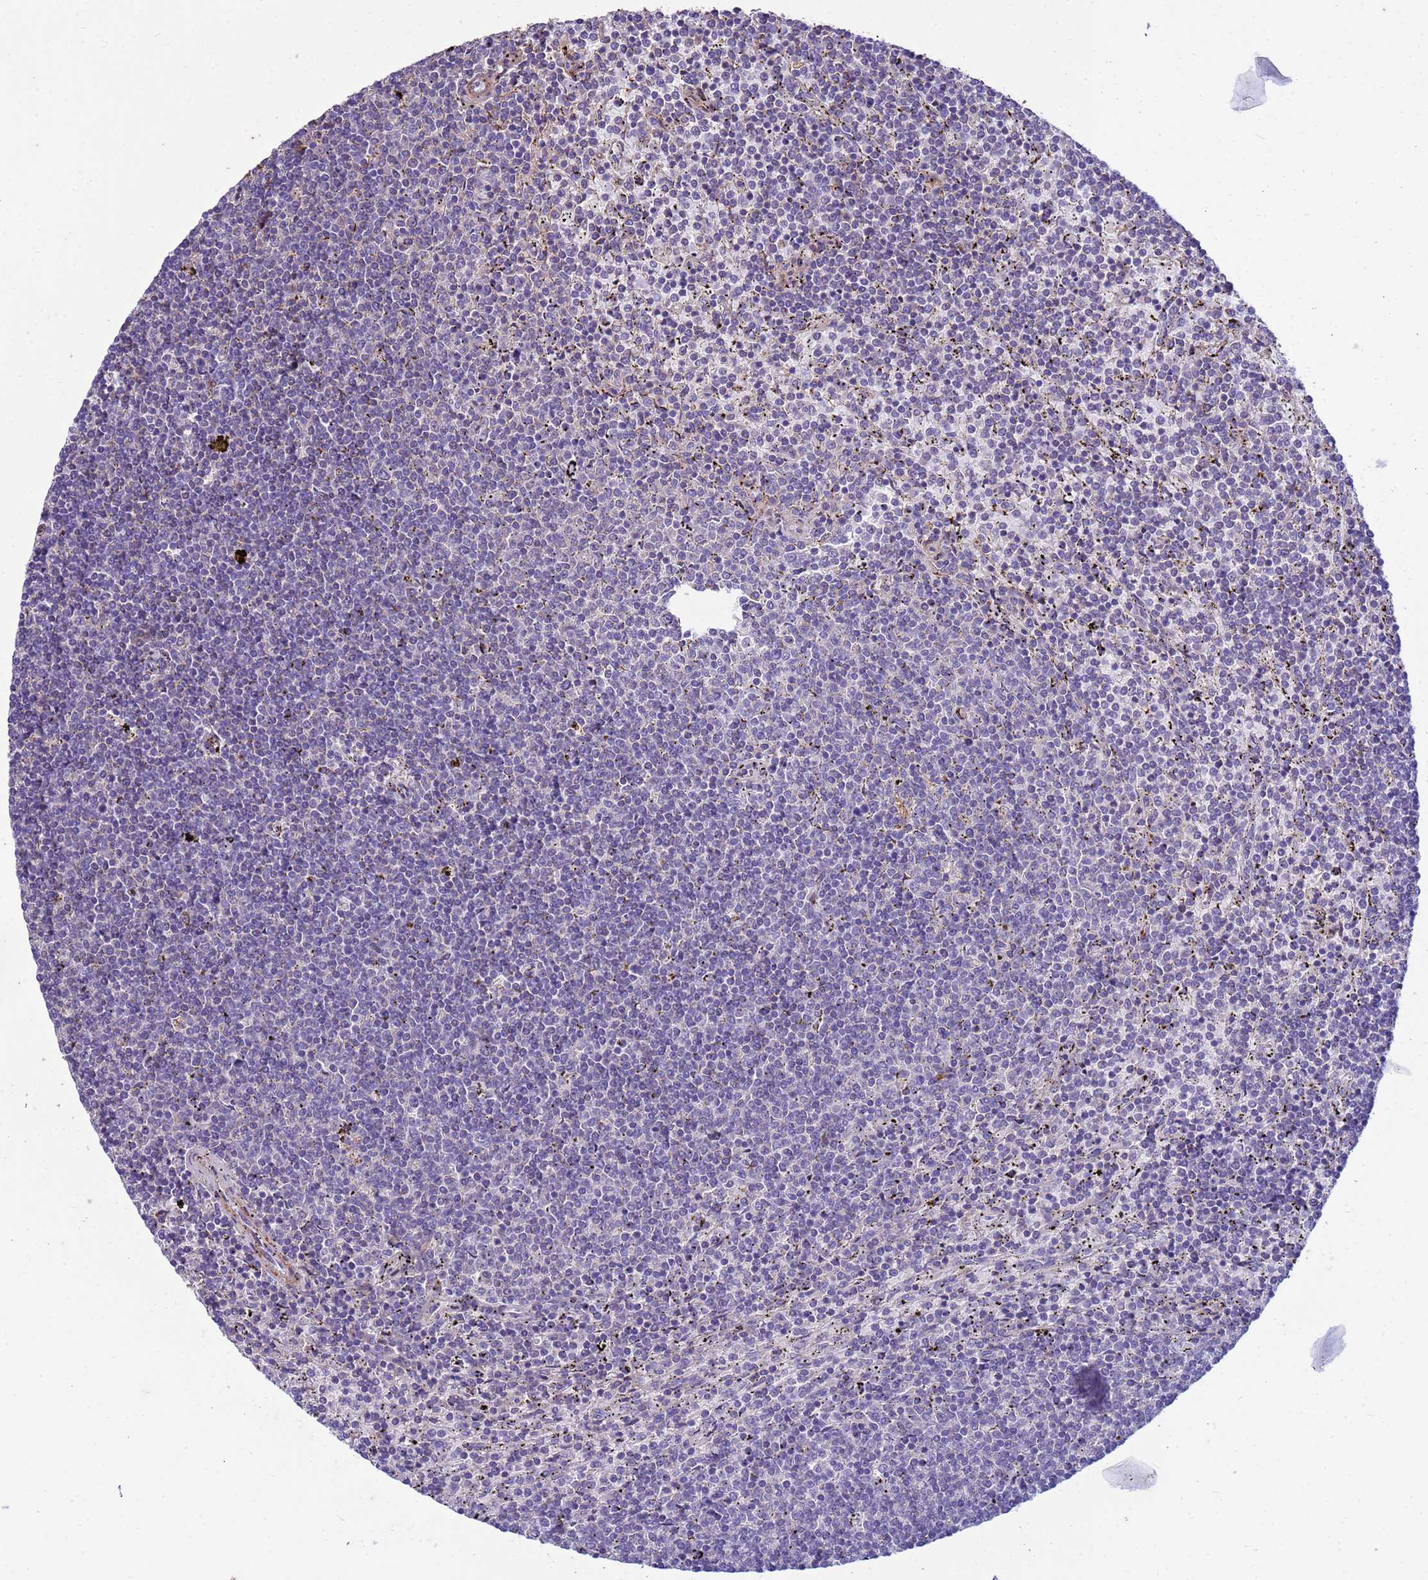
{"staining": {"intensity": "negative", "quantity": "none", "location": "none"}, "tissue": "lymphoma", "cell_type": "Tumor cells", "image_type": "cancer", "snomed": [{"axis": "morphology", "description": "Malignant lymphoma, non-Hodgkin's type, Low grade"}, {"axis": "topography", "description": "Spleen"}], "caption": "This photomicrograph is of low-grade malignant lymphoma, non-Hodgkin's type stained with IHC to label a protein in brown with the nuclei are counter-stained blue. There is no expression in tumor cells. (Brightfield microscopy of DAB immunohistochemistry at high magnification).", "gene": "P2RX7", "patient": {"sex": "female", "age": 50}}